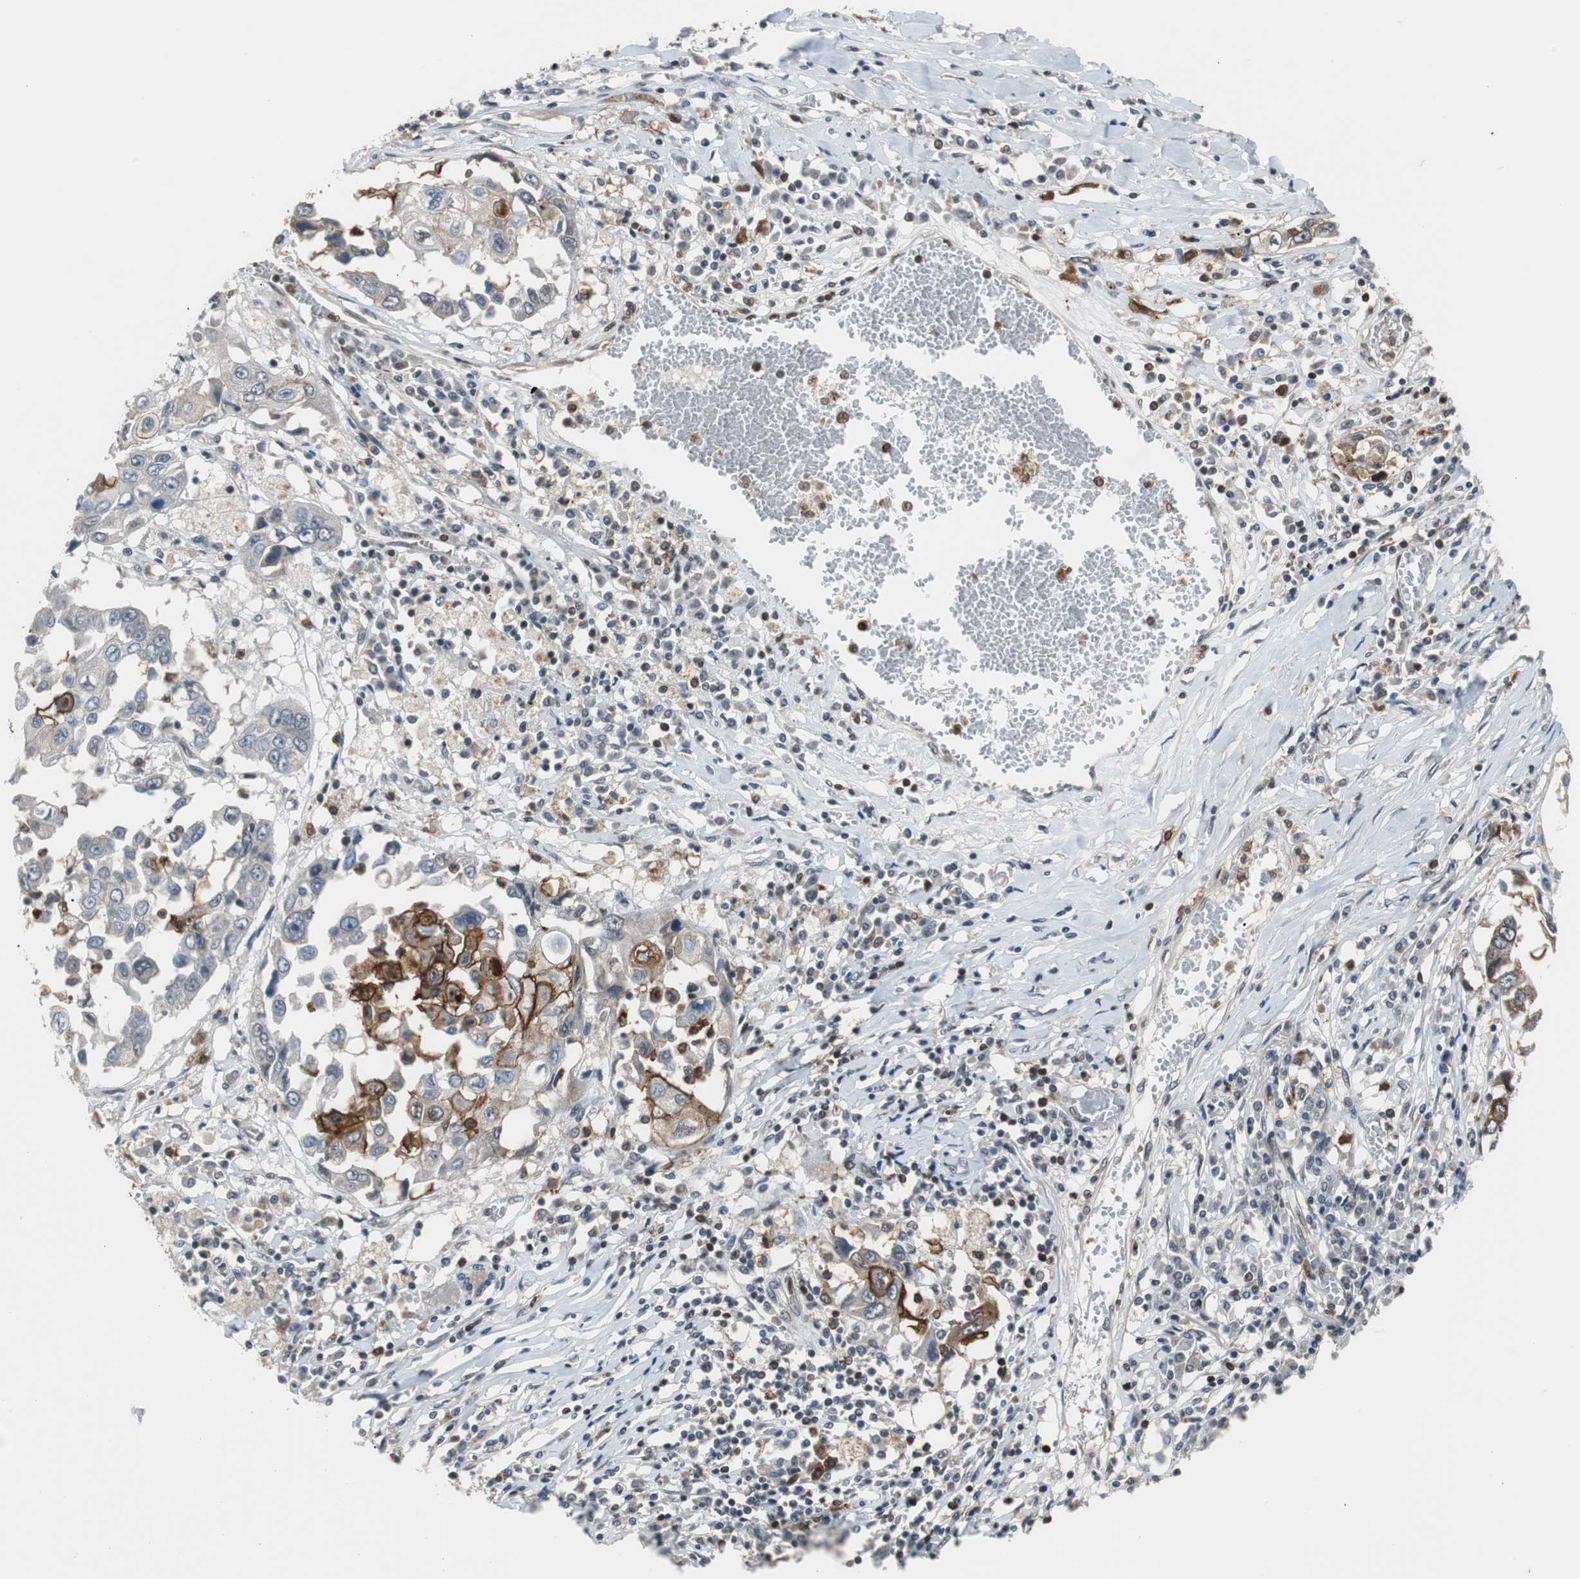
{"staining": {"intensity": "strong", "quantity": "25%-75%", "location": "cytoplasmic/membranous,nuclear"}, "tissue": "lung cancer", "cell_type": "Tumor cells", "image_type": "cancer", "snomed": [{"axis": "morphology", "description": "Squamous cell carcinoma, NOS"}, {"axis": "topography", "description": "Lung"}], "caption": "Brown immunohistochemical staining in lung cancer (squamous cell carcinoma) reveals strong cytoplasmic/membranous and nuclear positivity in about 25%-75% of tumor cells.", "gene": "SIRT1", "patient": {"sex": "male", "age": 71}}